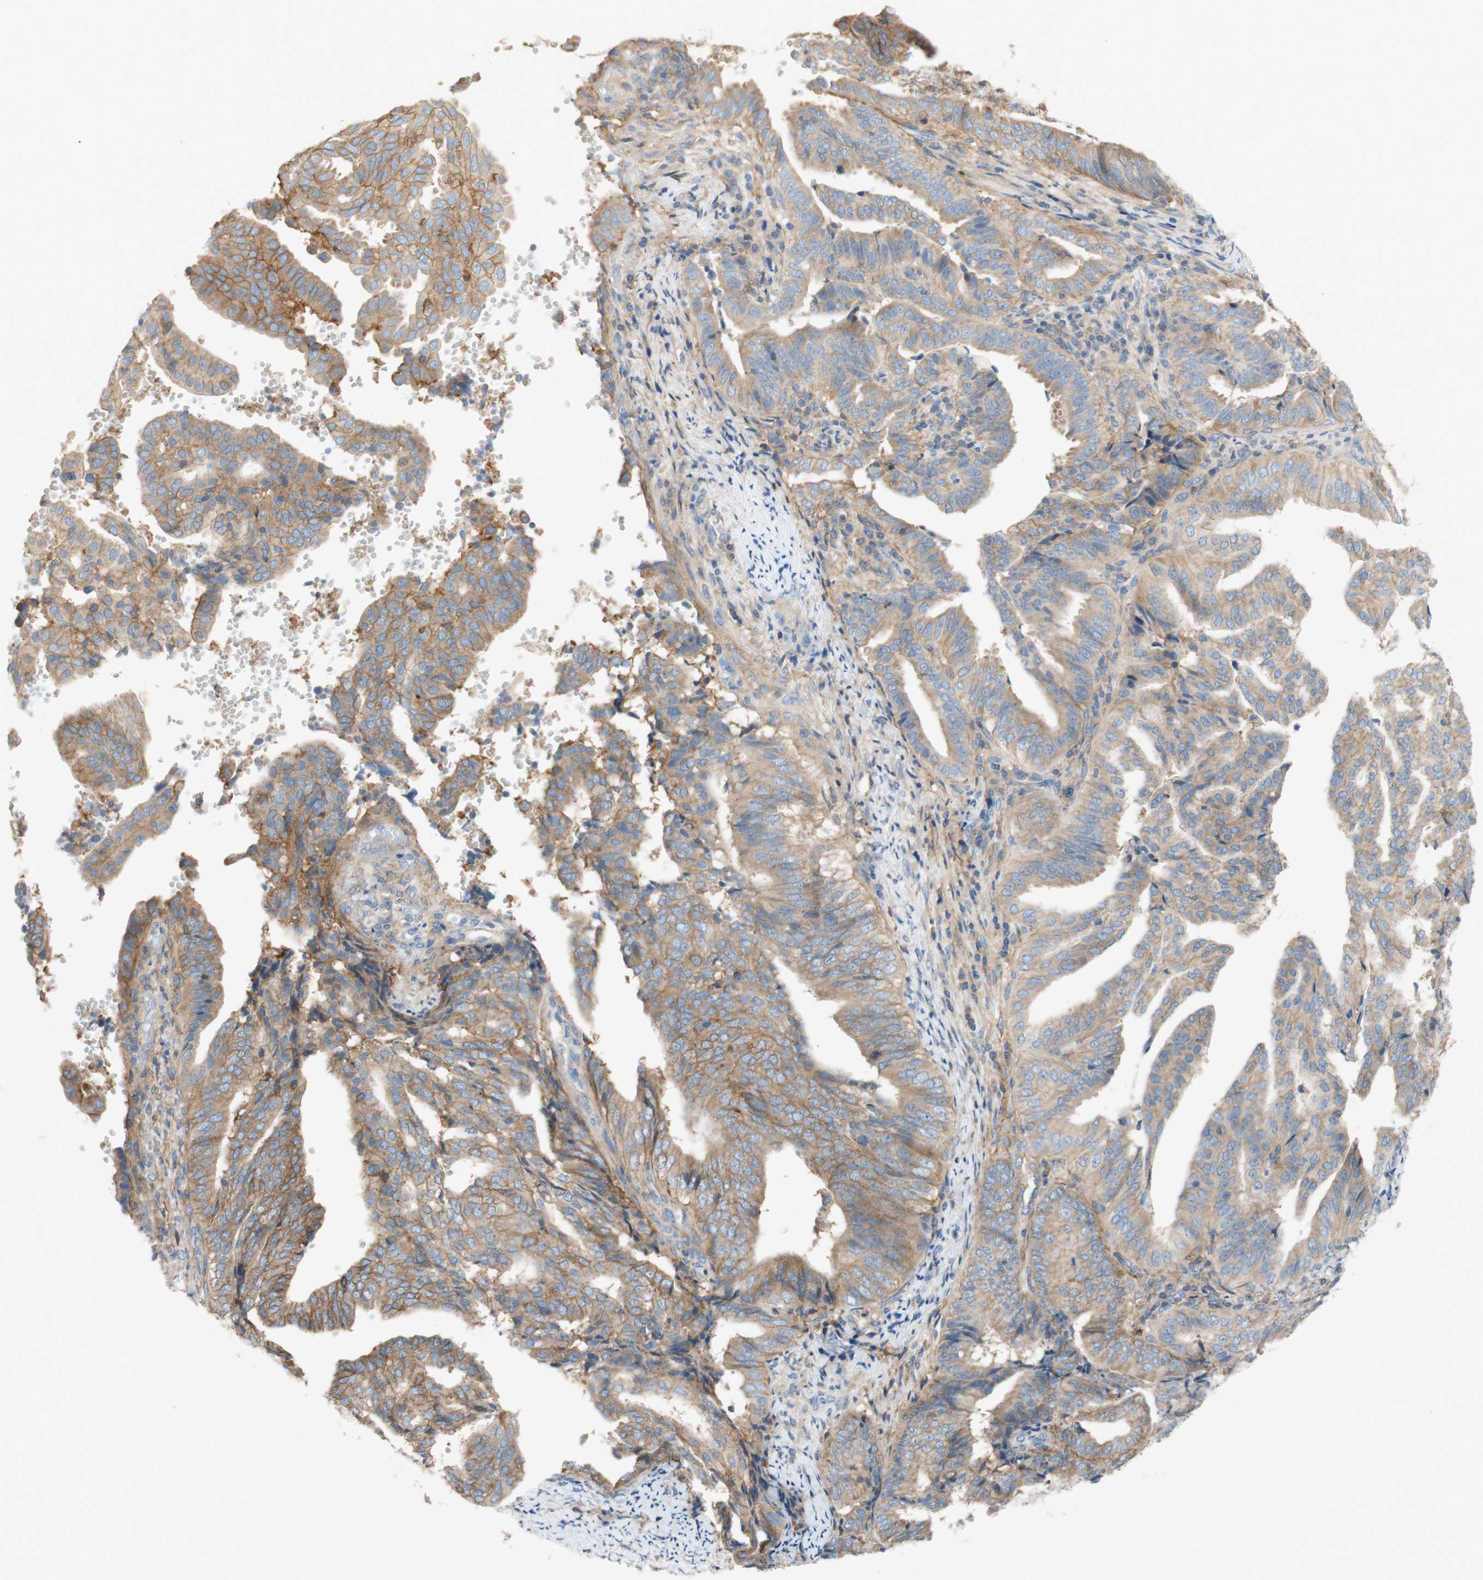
{"staining": {"intensity": "moderate", "quantity": ">75%", "location": "cytoplasmic/membranous"}, "tissue": "endometrial cancer", "cell_type": "Tumor cells", "image_type": "cancer", "snomed": [{"axis": "morphology", "description": "Adenocarcinoma, NOS"}, {"axis": "topography", "description": "Endometrium"}], "caption": "The histopathology image exhibits staining of endometrial adenocarcinoma, revealing moderate cytoplasmic/membranous protein expression (brown color) within tumor cells.", "gene": "ATP2B1", "patient": {"sex": "female", "age": 58}}